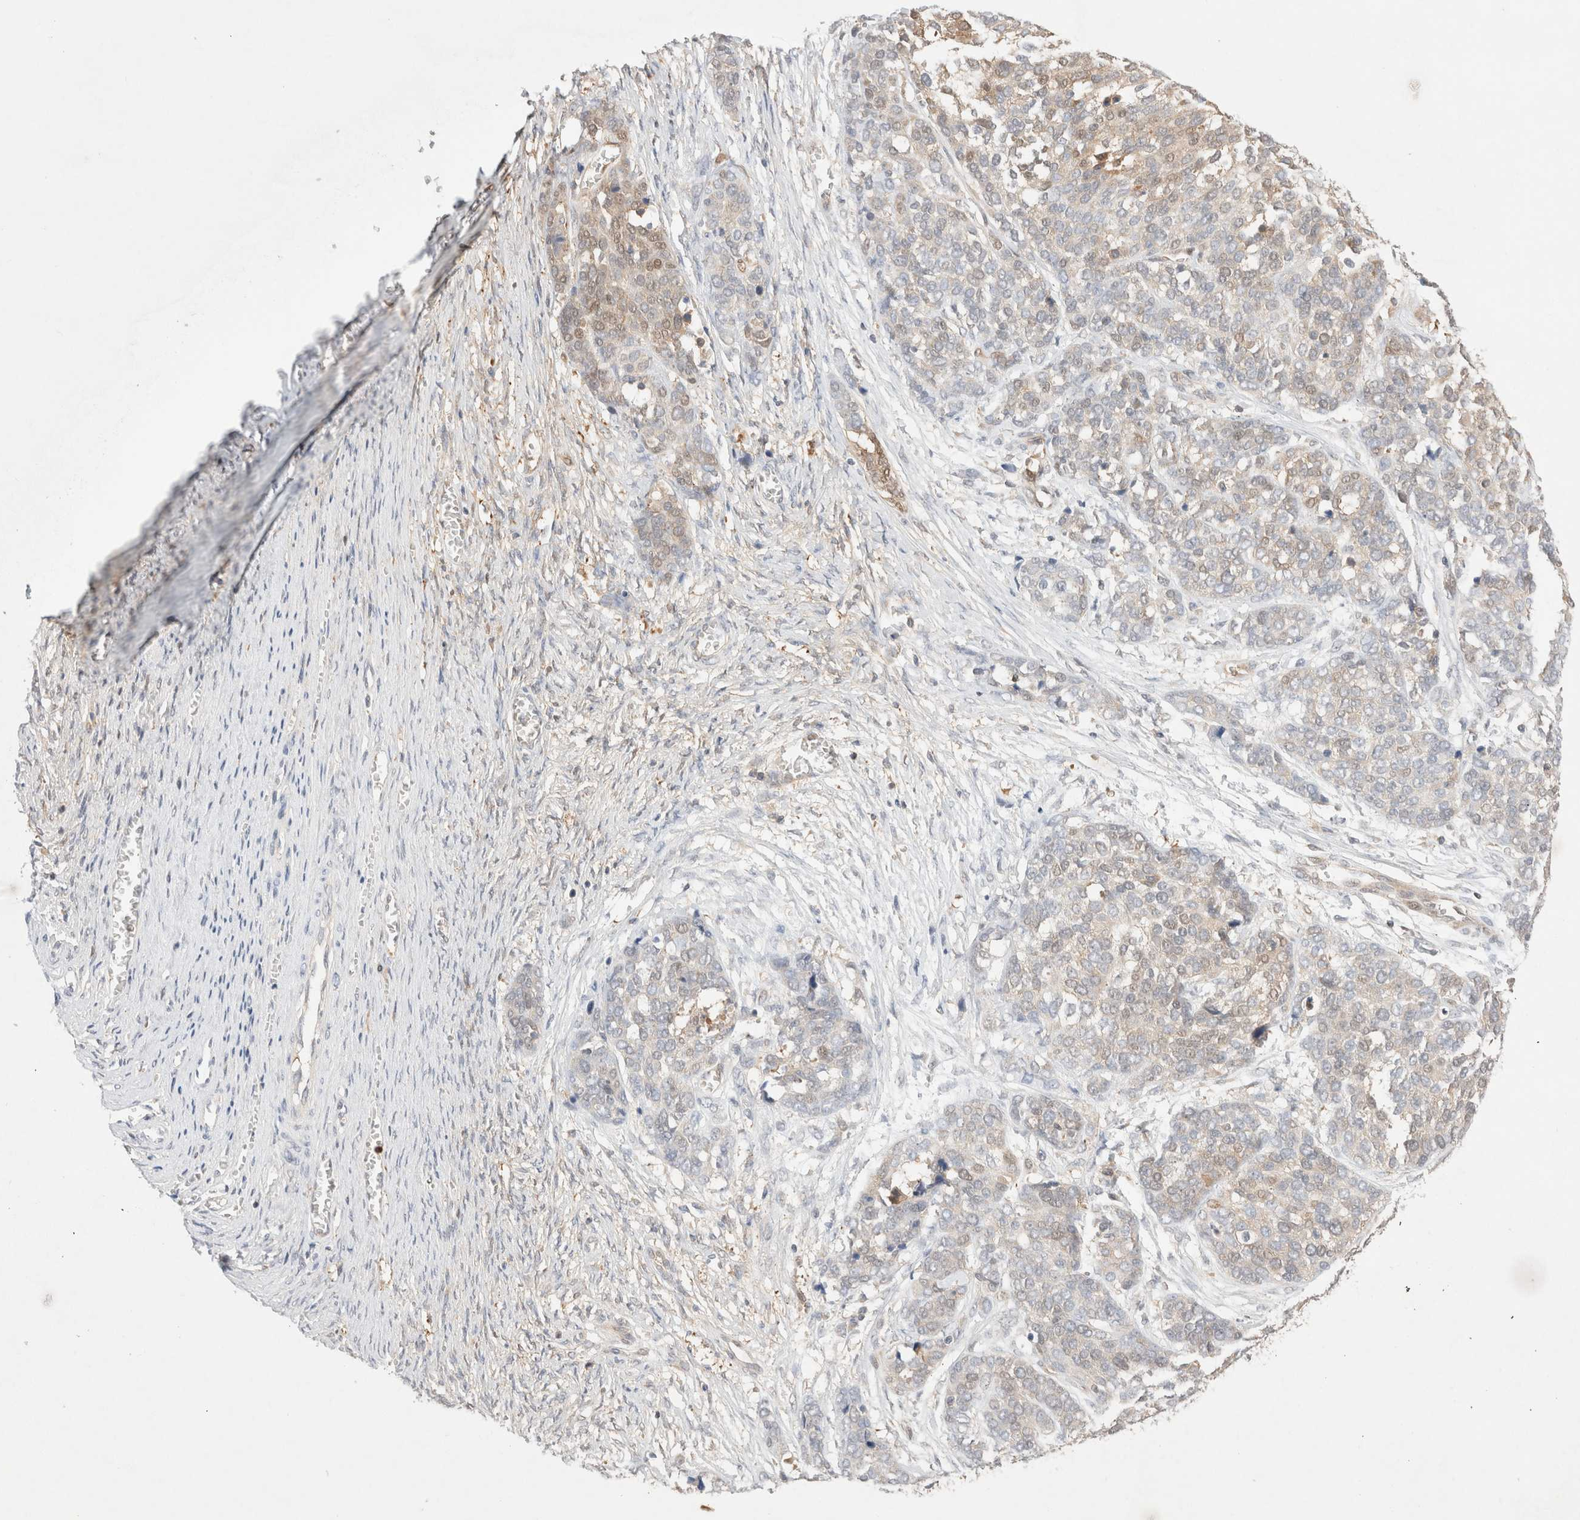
{"staining": {"intensity": "weak", "quantity": "<25%", "location": "cytoplasmic/membranous,nuclear"}, "tissue": "ovarian cancer", "cell_type": "Tumor cells", "image_type": "cancer", "snomed": [{"axis": "morphology", "description": "Cystadenocarcinoma, serous, NOS"}, {"axis": "topography", "description": "Ovary"}], "caption": "Immunohistochemical staining of human ovarian serous cystadenocarcinoma exhibits no significant staining in tumor cells.", "gene": "STARD10", "patient": {"sex": "female", "age": 44}}